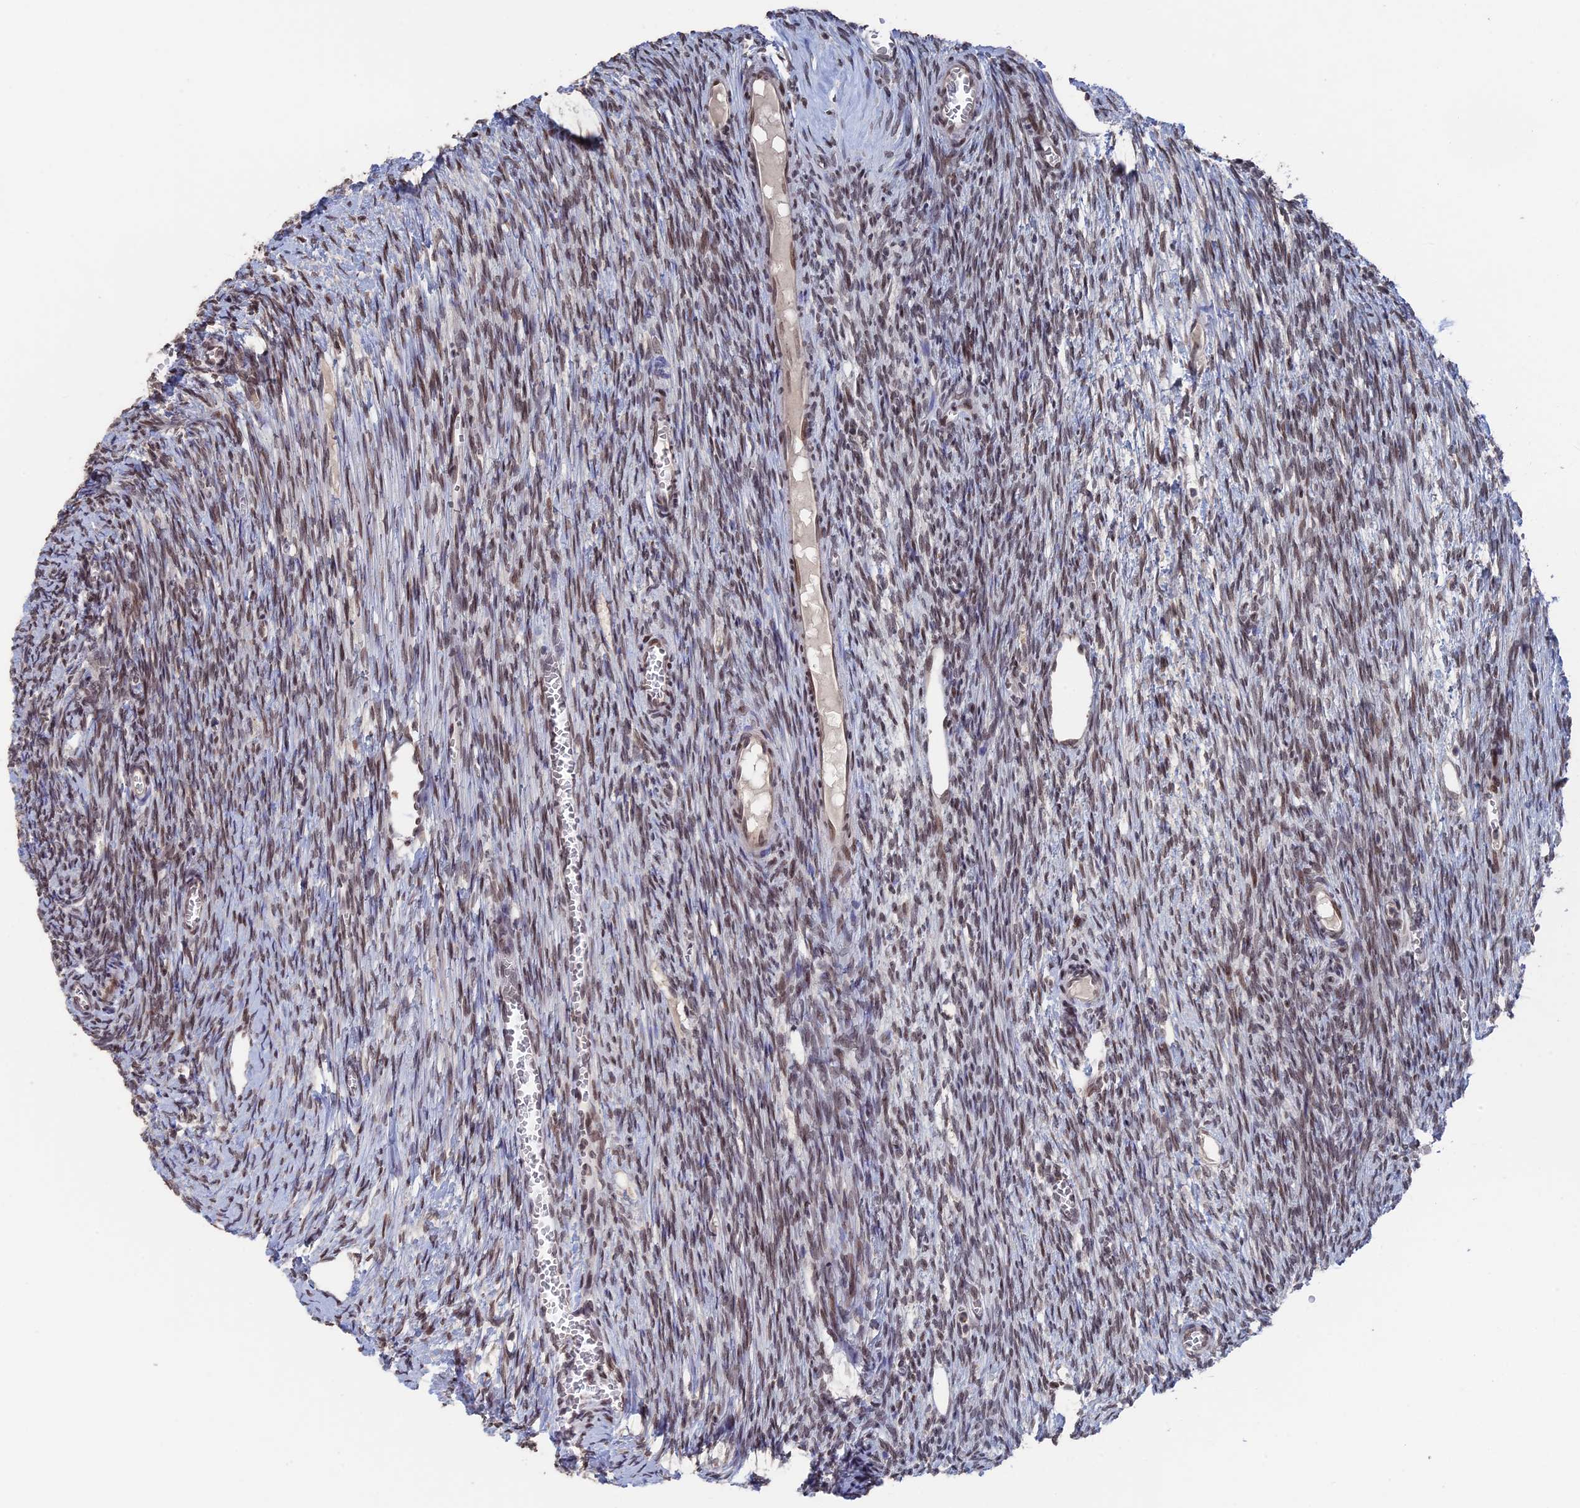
{"staining": {"intensity": "weak", "quantity": ">75%", "location": "cytoplasmic/membranous,nuclear"}, "tissue": "ovary", "cell_type": "Follicle cells", "image_type": "normal", "snomed": [{"axis": "morphology", "description": "Normal tissue, NOS"}, {"axis": "topography", "description": "Ovary"}], "caption": "Weak cytoplasmic/membranous,nuclear staining is seen in about >75% of follicle cells in unremarkable ovary.", "gene": "NR2C2AP", "patient": {"sex": "female", "age": 44}}